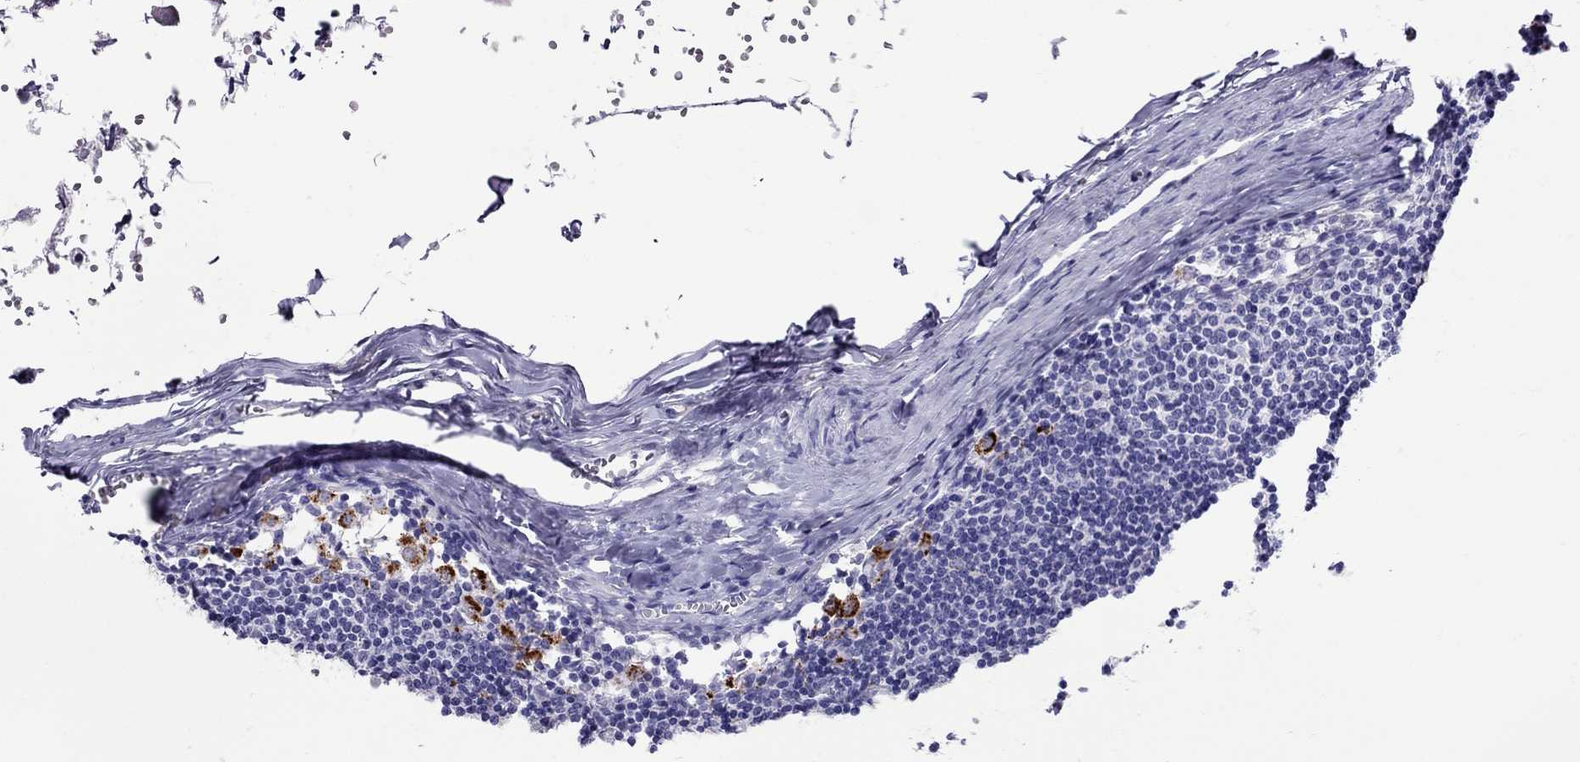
{"staining": {"intensity": "strong", "quantity": "<25%", "location": "cytoplasmic/membranous"}, "tissue": "lymph node", "cell_type": "Non-germinal center cells", "image_type": "normal", "snomed": [{"axis": "morphology", "description": "Normal tissue, NOS"}, {"axis": "topography", "description": "Lymph node"}], "caption": "Immunohistochemical staining of normal human lymph node reveals medium levels of strong cytoplasmic/membranous expression in about <25% of non-germinal center cells.", "gene": "CLPSL2", "patient": {"sex": "male", "age": 59}}